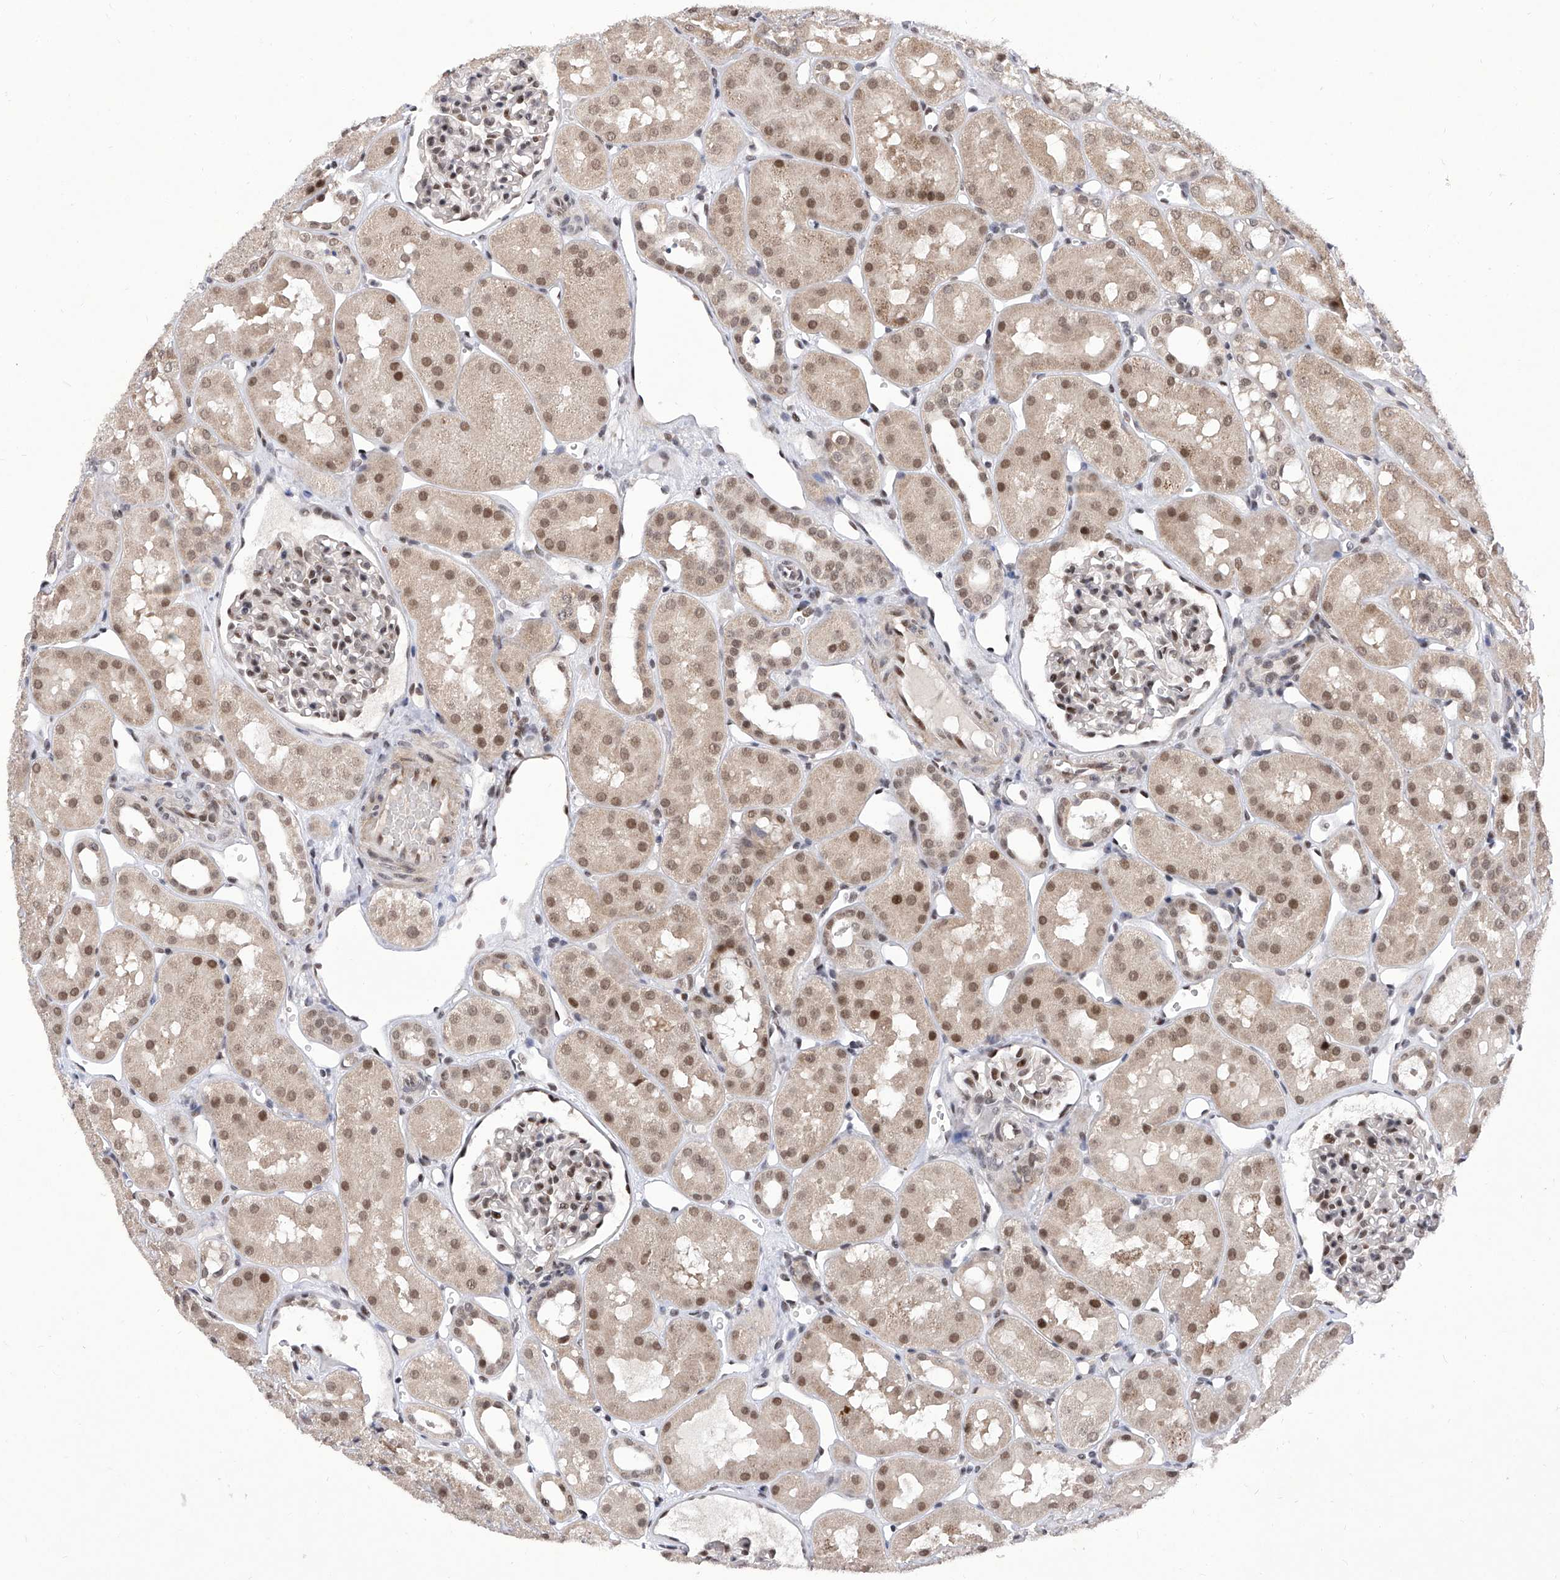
{"staining": {"intensity": "moderate", "quantity": "25%-75%", "location": "nuclear"}, "tissue": "kidney", "cell_type": "Cells in glomeruli", "image_type": "normal", "snomed": [{"axis": "morphology", "description": "Normal tissue, NOS"}, {"axis": "topography", "description": "Kidney"}], "caption": "Immunohistochemistry (IHC) staining of unremarkable kidney, which shows medium levels of moderate nuclear staining in approximately 25%-75% of cells in glomeruli indicating moderate nuclear protein positivity. The staining was performed using DAB (brown) for protein detection and nuclei were counterstained in hematoxylin (blue).", "gene": "RAD54L", "patient": {"sex": "male", "age": 16}}